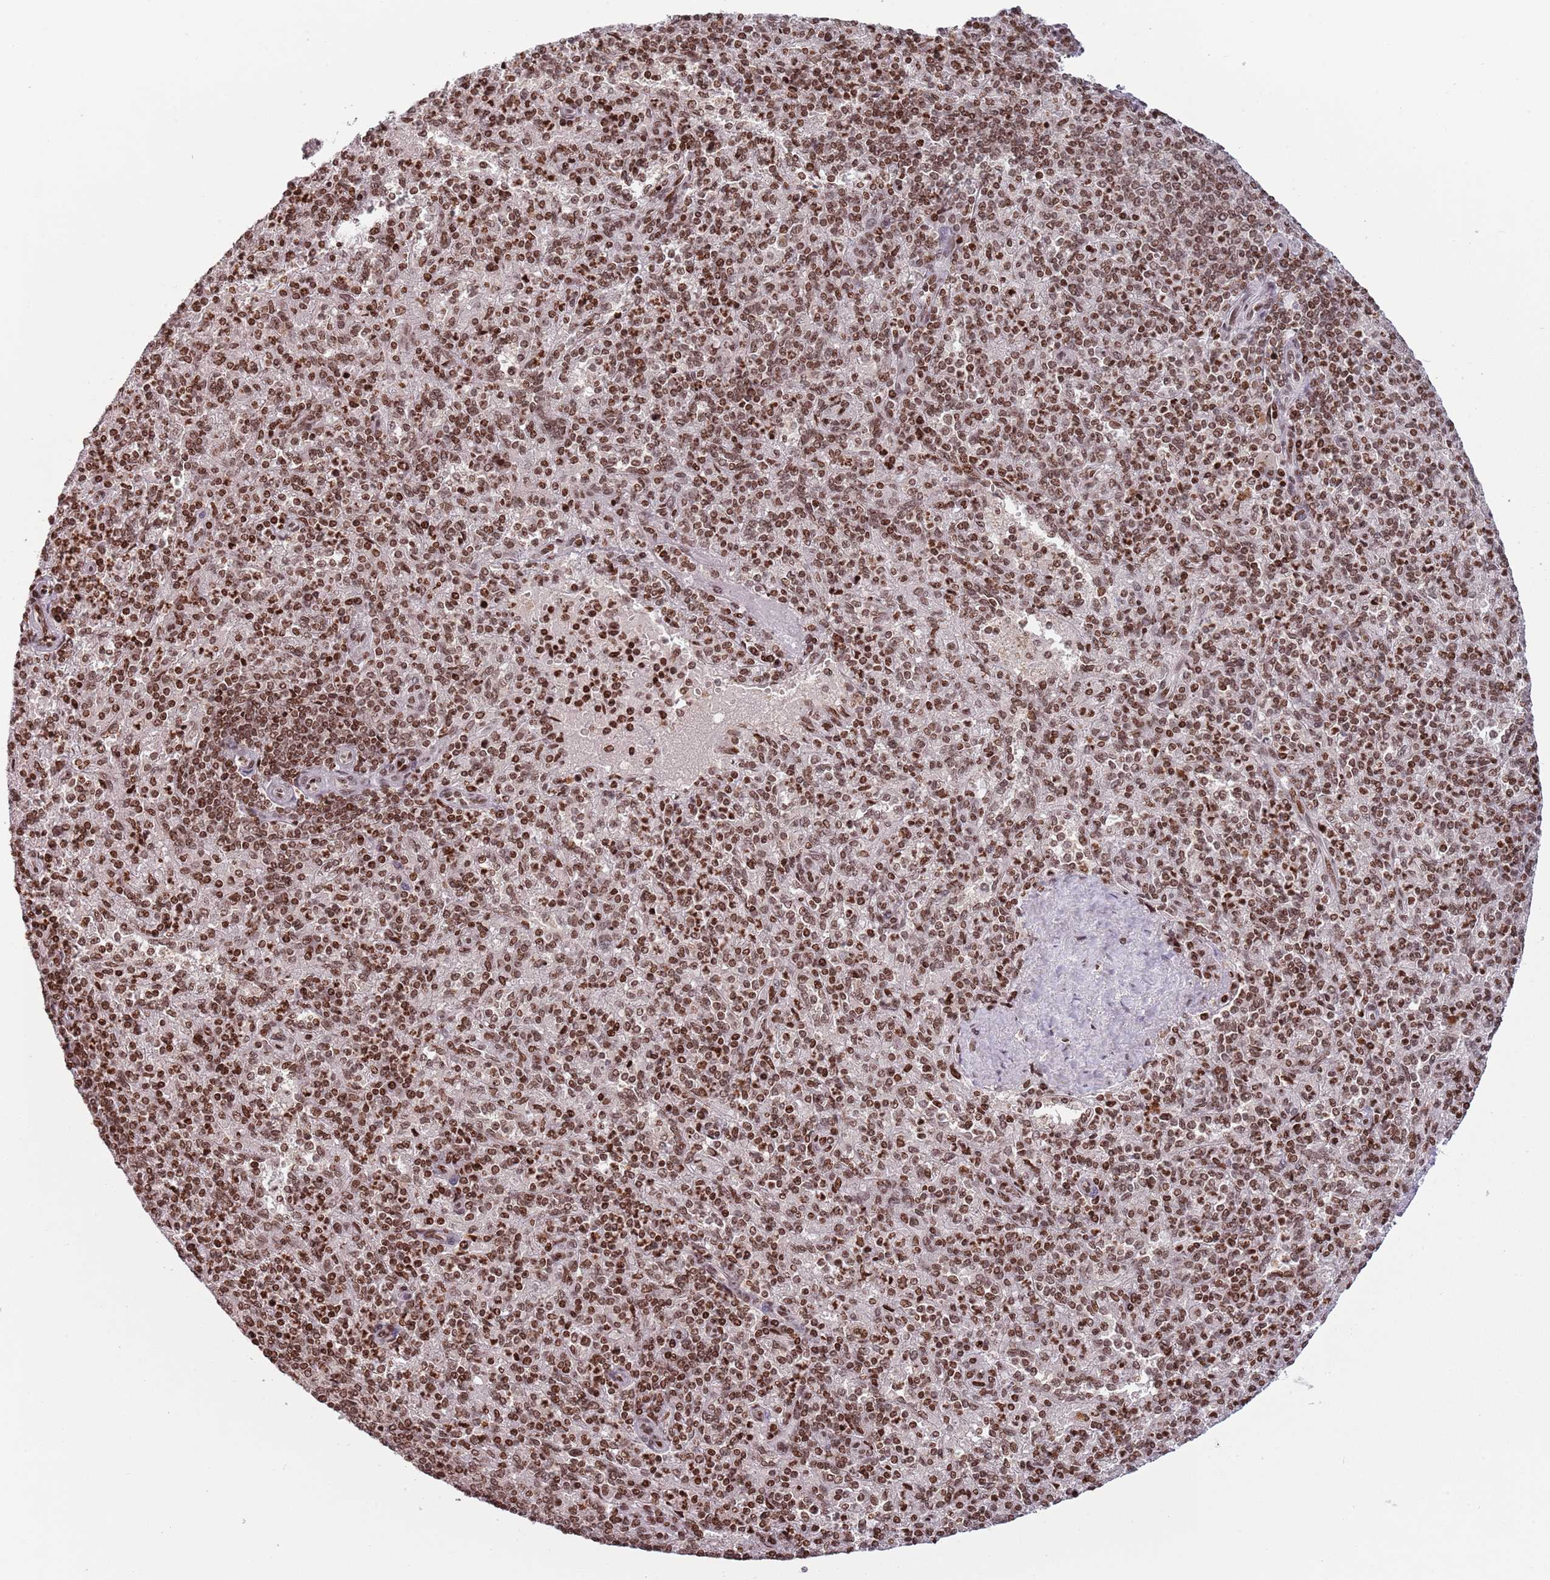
{"staining": {"intensity": "moderate", "quantity": ">75%", "location": "nuclear"}, "tissue": "spleen", "cell_type": "Cells in red pulp", "image_type": "normal", "snomed": [{"axis": "morphology", "description": "Normal tissue, NOS"}, {"axis": "topography", "description": "Spleen"}], "caption": "Cells in red pulp show medium levels of moderate nuclear expression in approximately >75% of cells in benign human spleen.", "gene": "SH3RF3", "patient": {"sex": "male", "age": 82}}